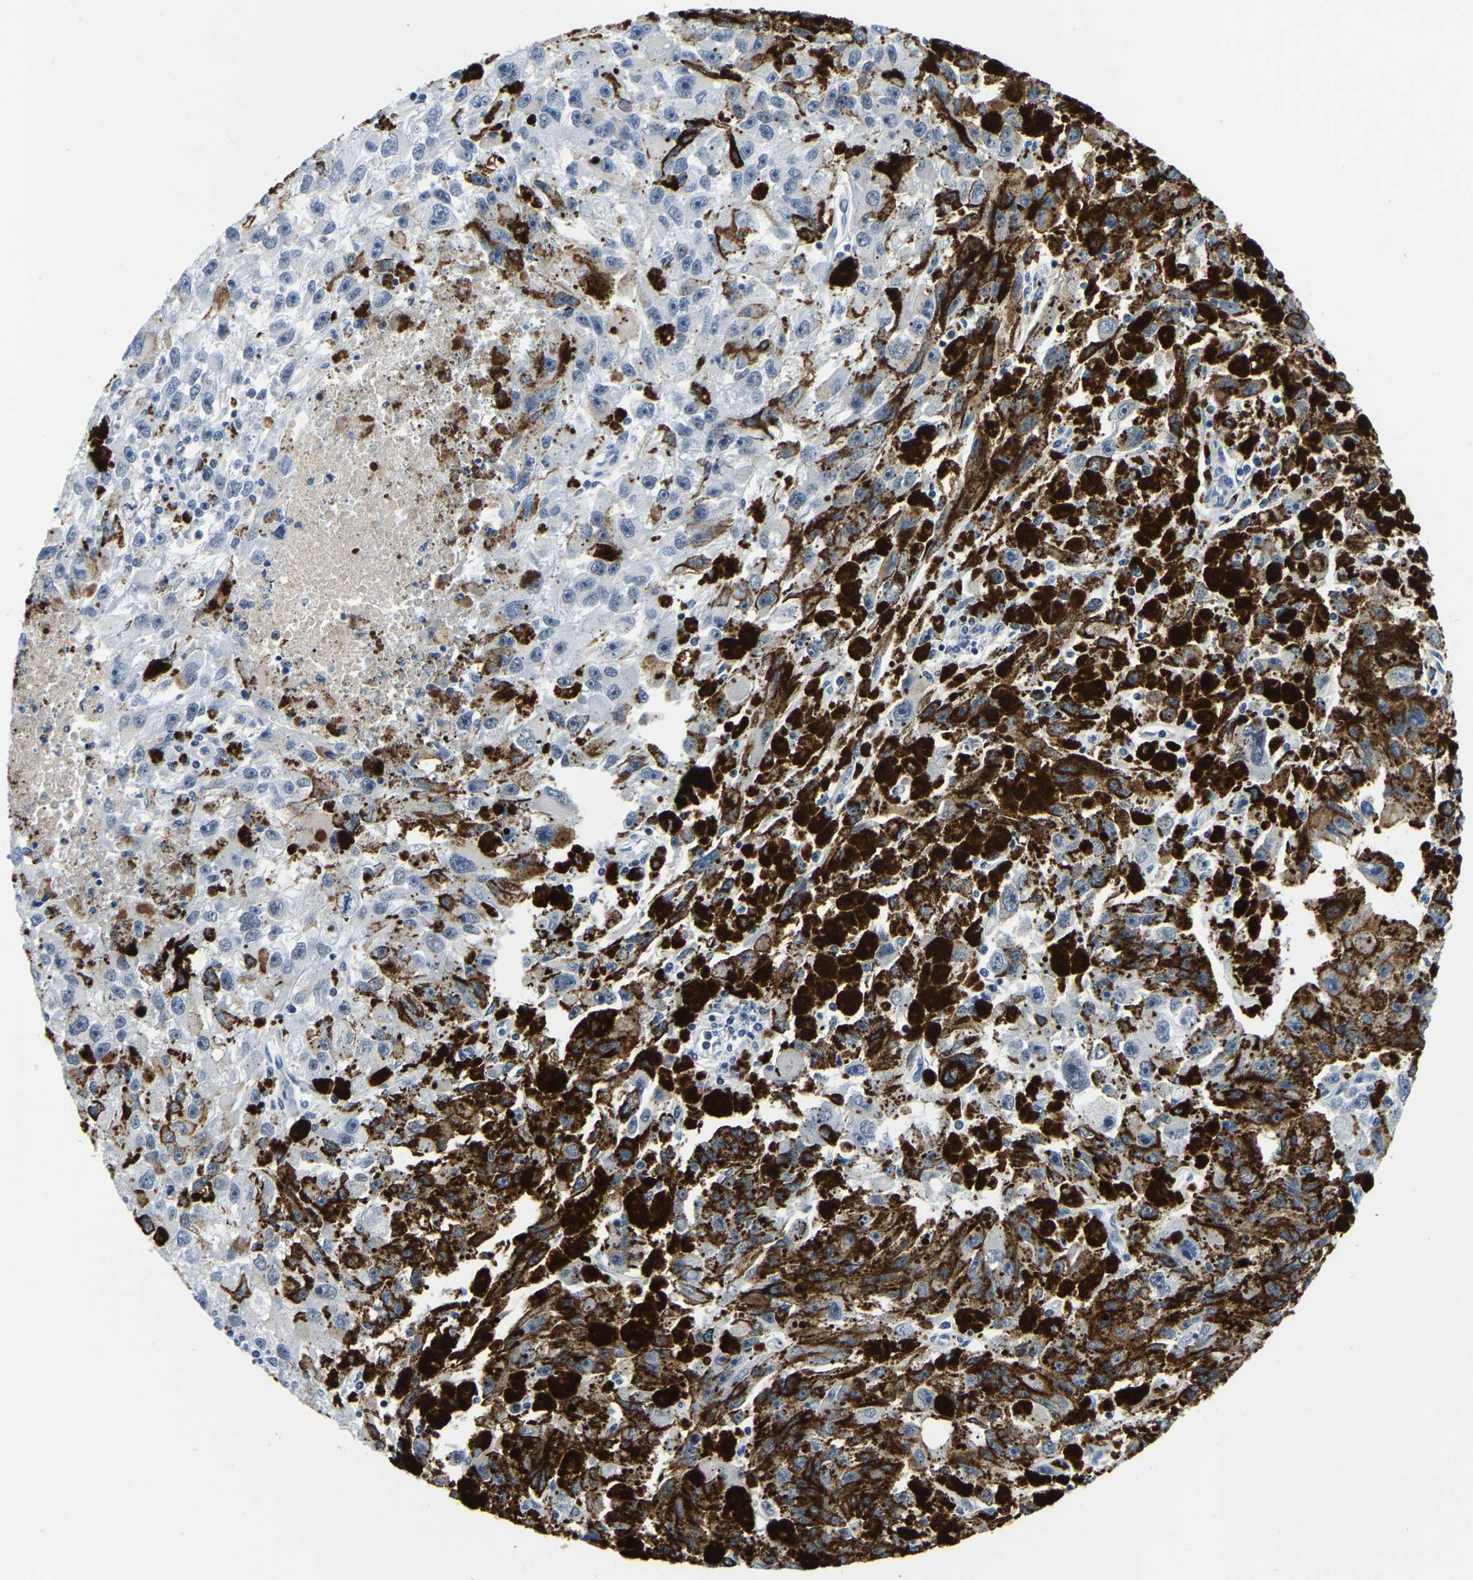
{"staining": {"intensity": "negative", "quantity": "none", "location": "none"}, "tissue": "melanoma", "cell_type": "Tumor cells", "image_type": "cancer", "snomed": [{"axis": "morphology", "description": "Malignant melanoma, NOS"}, {"axis": "topography", "description": "Skin"}], "caption": "Immunohistochemistry (IHC) histopathology image of human melanoma stained for a protein (brown), which demonstrates no expression in tumor cells.", "gene": "POLDIP3", "patient": {"sex": "female", "age": 104}}